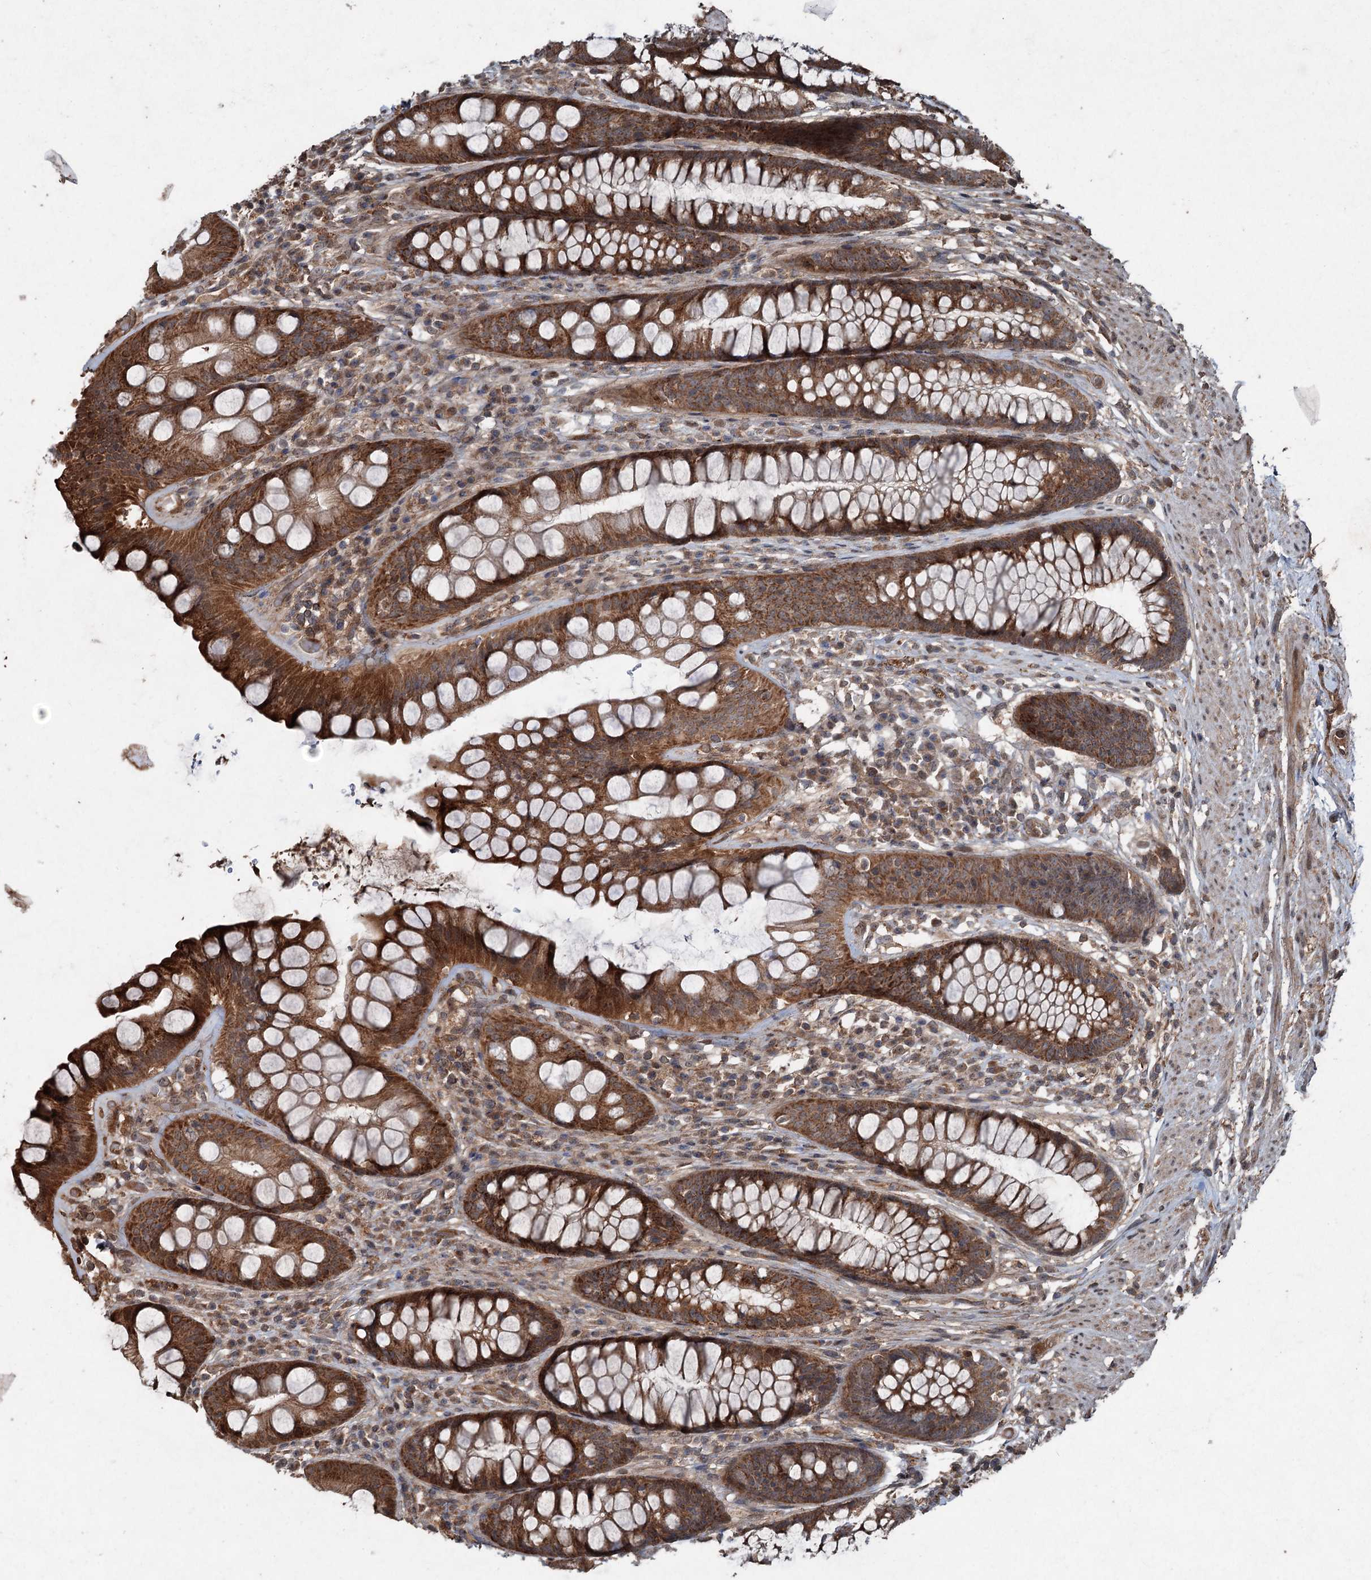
{"staining": {"intensity": "strong", "quantity": ">75%", "location": "cytoplasmic/membranous"}, "tissue": "rectum", "cell_type": "Glandular cells", "image_type": "normal", "snomed": [{"axis": "morphology", "description": "Normal tissue, NOS"}, {"axis": "topography", "description": "Rectum"}], "caption": "A high amount of strong cytoplasmic/membranous expression is appreciated in about >75% of glandular cells in normal rectum.", "gene": "ALAS1", "patient": {"sex": "male", "age": 74}}